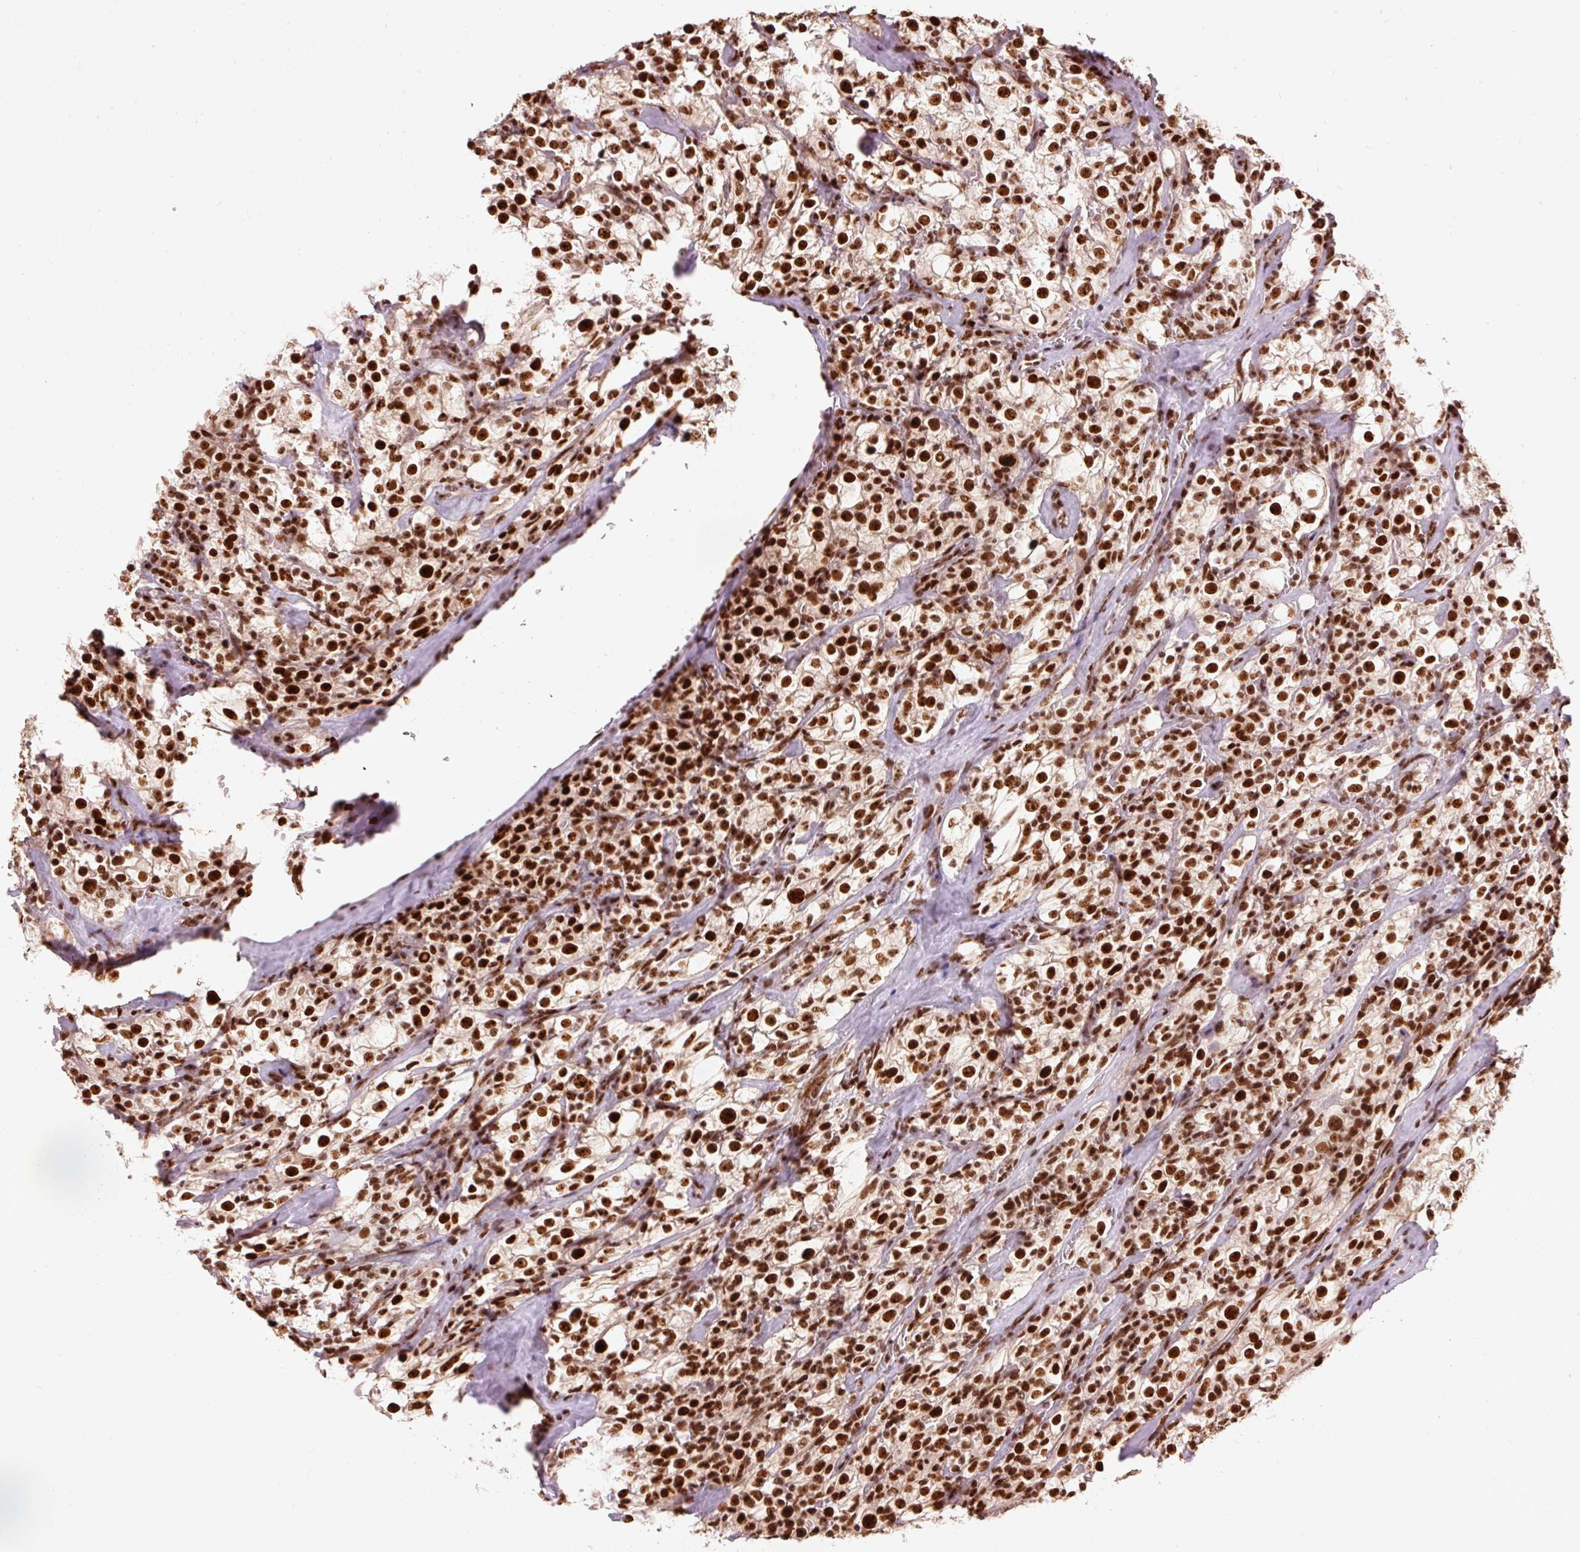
{"staining": {"intensity": "strong", "quantity": ">75%", "location": "nuclear"}, "tissue": "renal cancer", "cell_type": "Tumor cells", "image_type": "cancer", "snomed": [{"axis": "morphology", "description": "Adenocarcinoma, NOS"}, {"axis": "topography", "description": "Kidney"}], "caption": "Immunohistochemical staining of human adenocarcinoma (renal) displays high levels of strong nuclear protein staining in approximately >75% of tumor cells. Immunohistochemistry stains the protein in brown and the nuclei are stained blue.", "gene": "ZBTB44", "patient": {"sex": "female", "age": 74}}